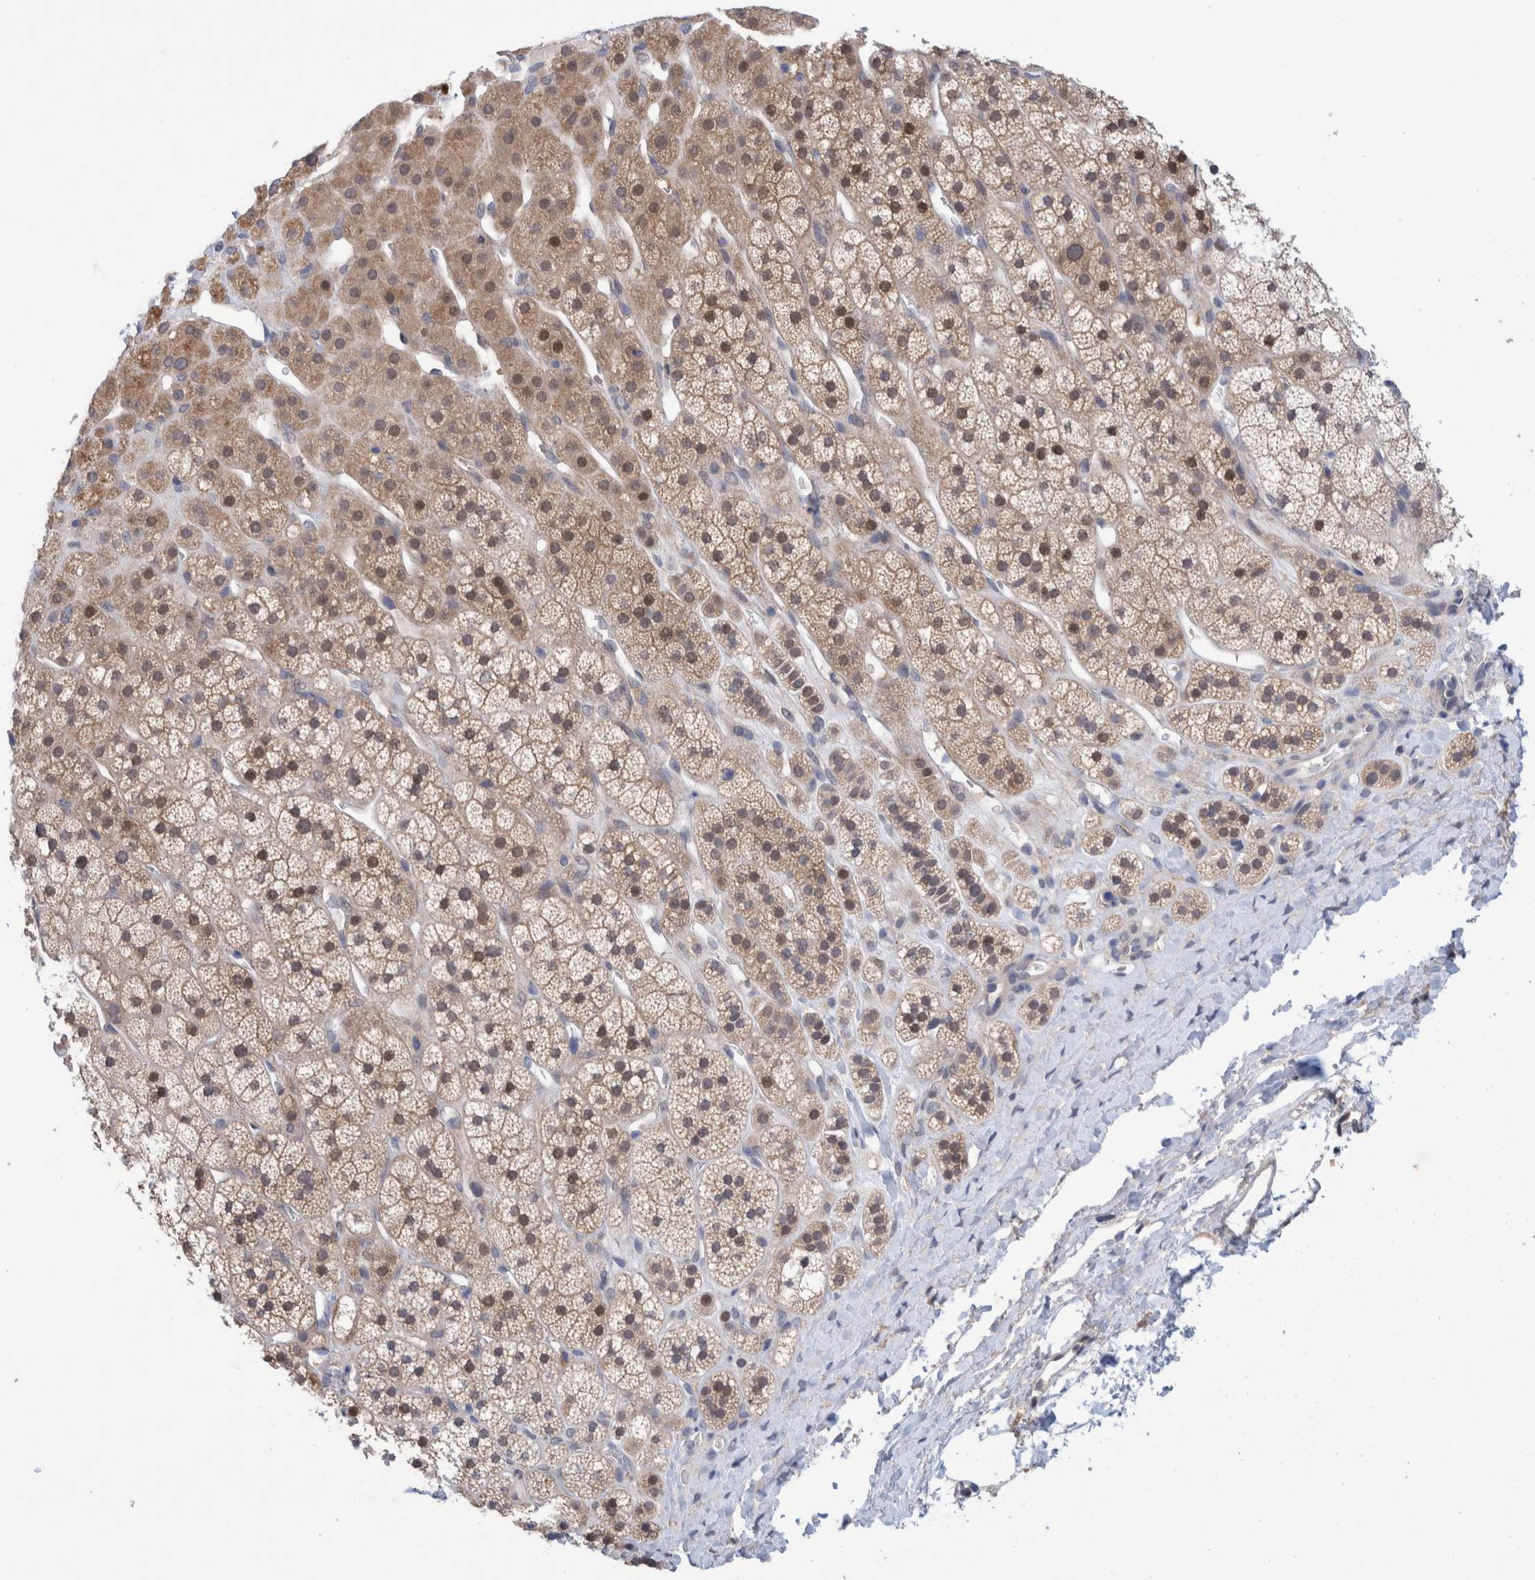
{"staining": {"intensity": "moderate", "quantity": ">75%", "location": "cytoplasmic/membranous"}, "tissue": "adrenal gland", "cell_type": "Glandular cells", "image_type": "normal", "snomed": [{"axis": "morphology", "description": "Normal tissue, NOS"}, {"axis": "topography", "description": "Adrenal gland"}], "caption": "Normal adrenal gland shows moderate cytoplasmic/membranous expression in about >75% of glandular cells, visualized by immunohistochemistry. Nuclei are stained in blue.", "gene": "PFAS", "patient": {"sex": "male", "age": 56}}